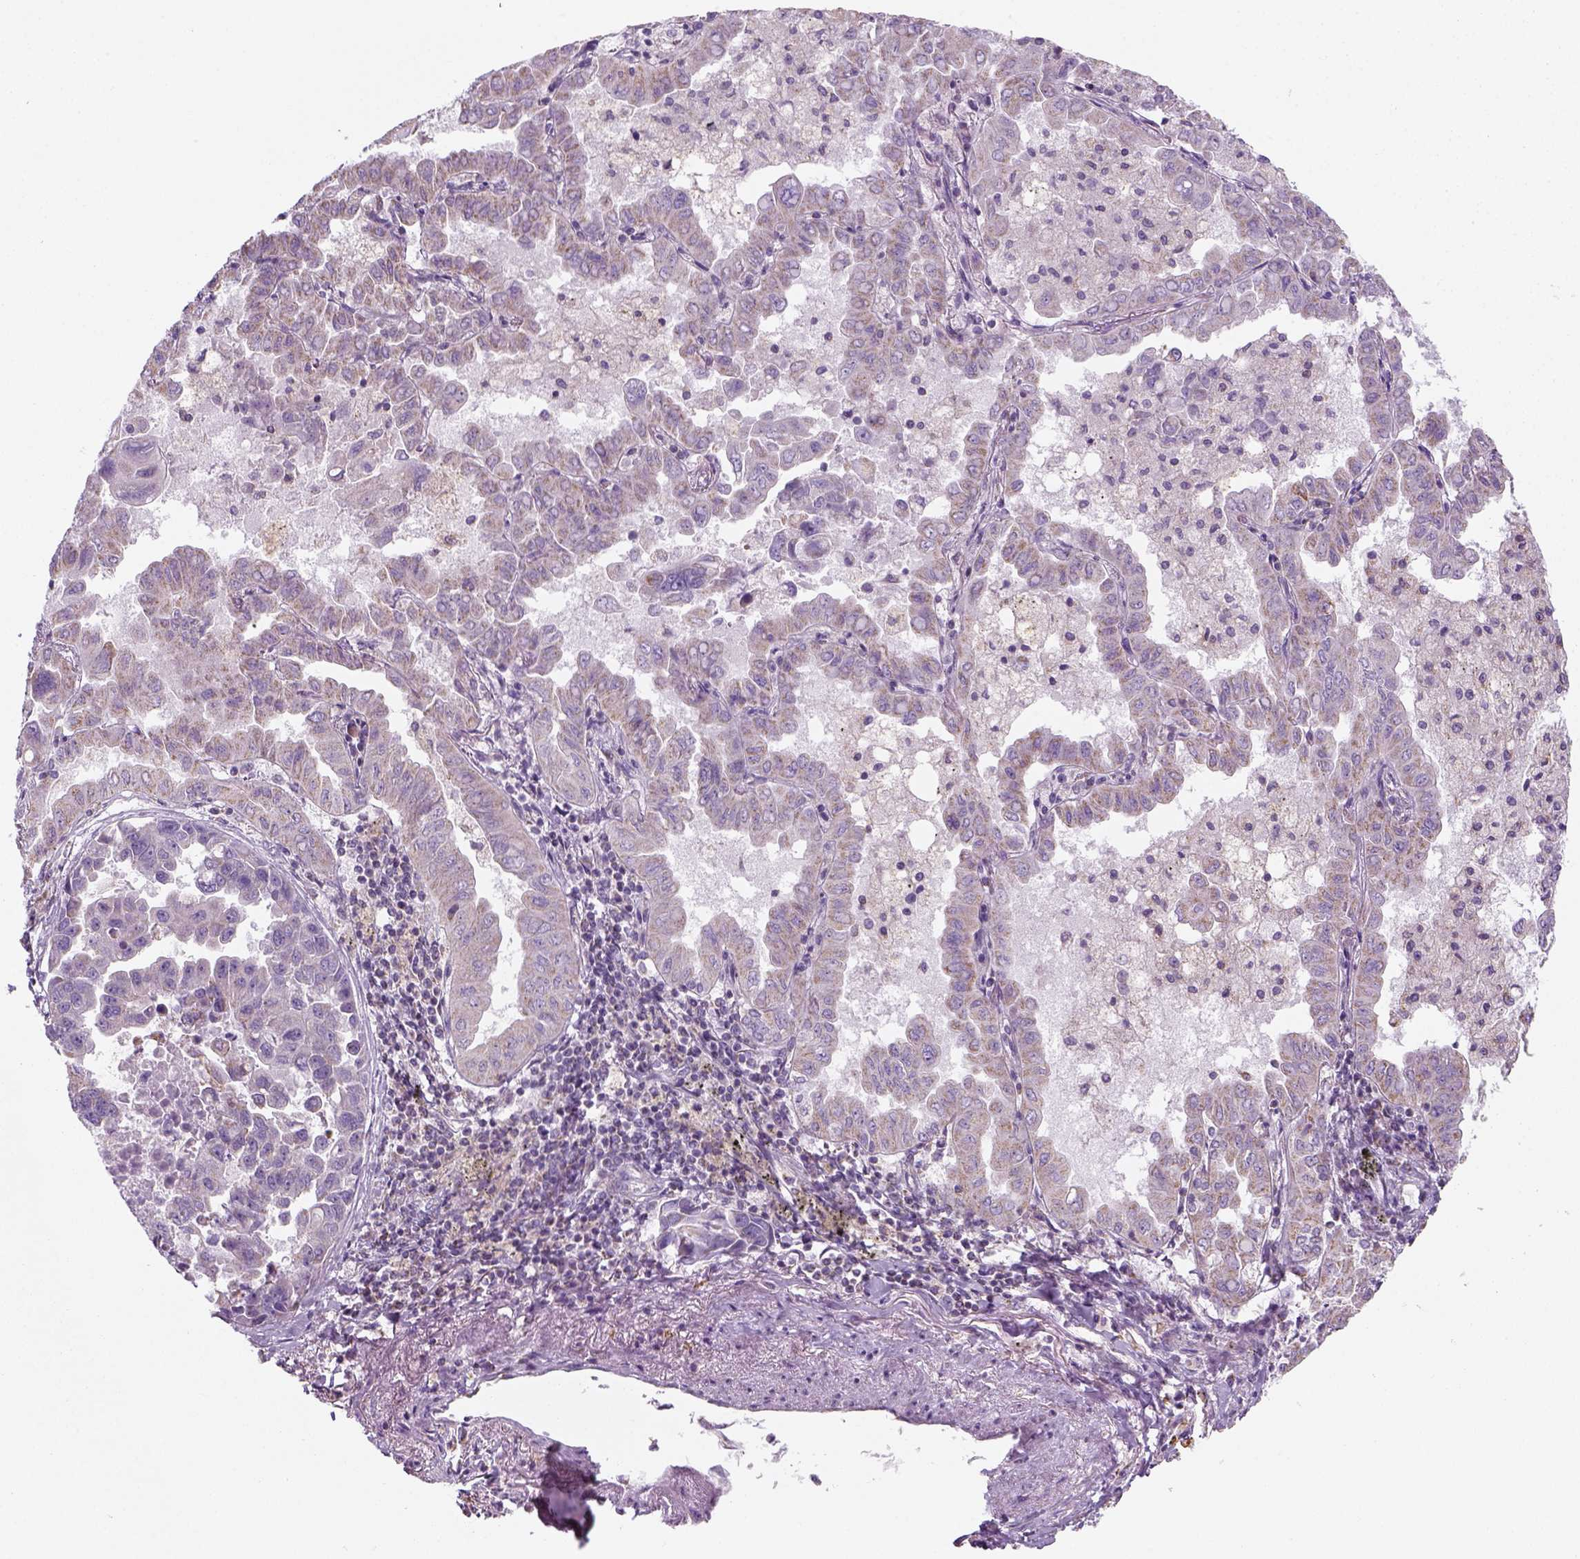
{"staining": {"intensity": "negative", "quantity": "none", "location": "none"}, "tissue": "lung cancer", "cell_type": "Tumor cells", "image_type": "cancer", "snomed": [{"axis": "morphology", "description": "Adenocarcinoma, NOS"}, {"axis": "topography", "description": "Lung"}], "caption": "Adenocarcinoma (lung) was stained to show a protein in brown. There is no significant positivity in tumor cells. The staining was performed using DAB (3,3'-diaminobenzidine) to visualize the protein expression in brown, while the nuclei were stained in blue with hematoxylin (Magnification: 20x).", "gene": "AWAT2", "patient": {"sex": "male", "age": 64}}